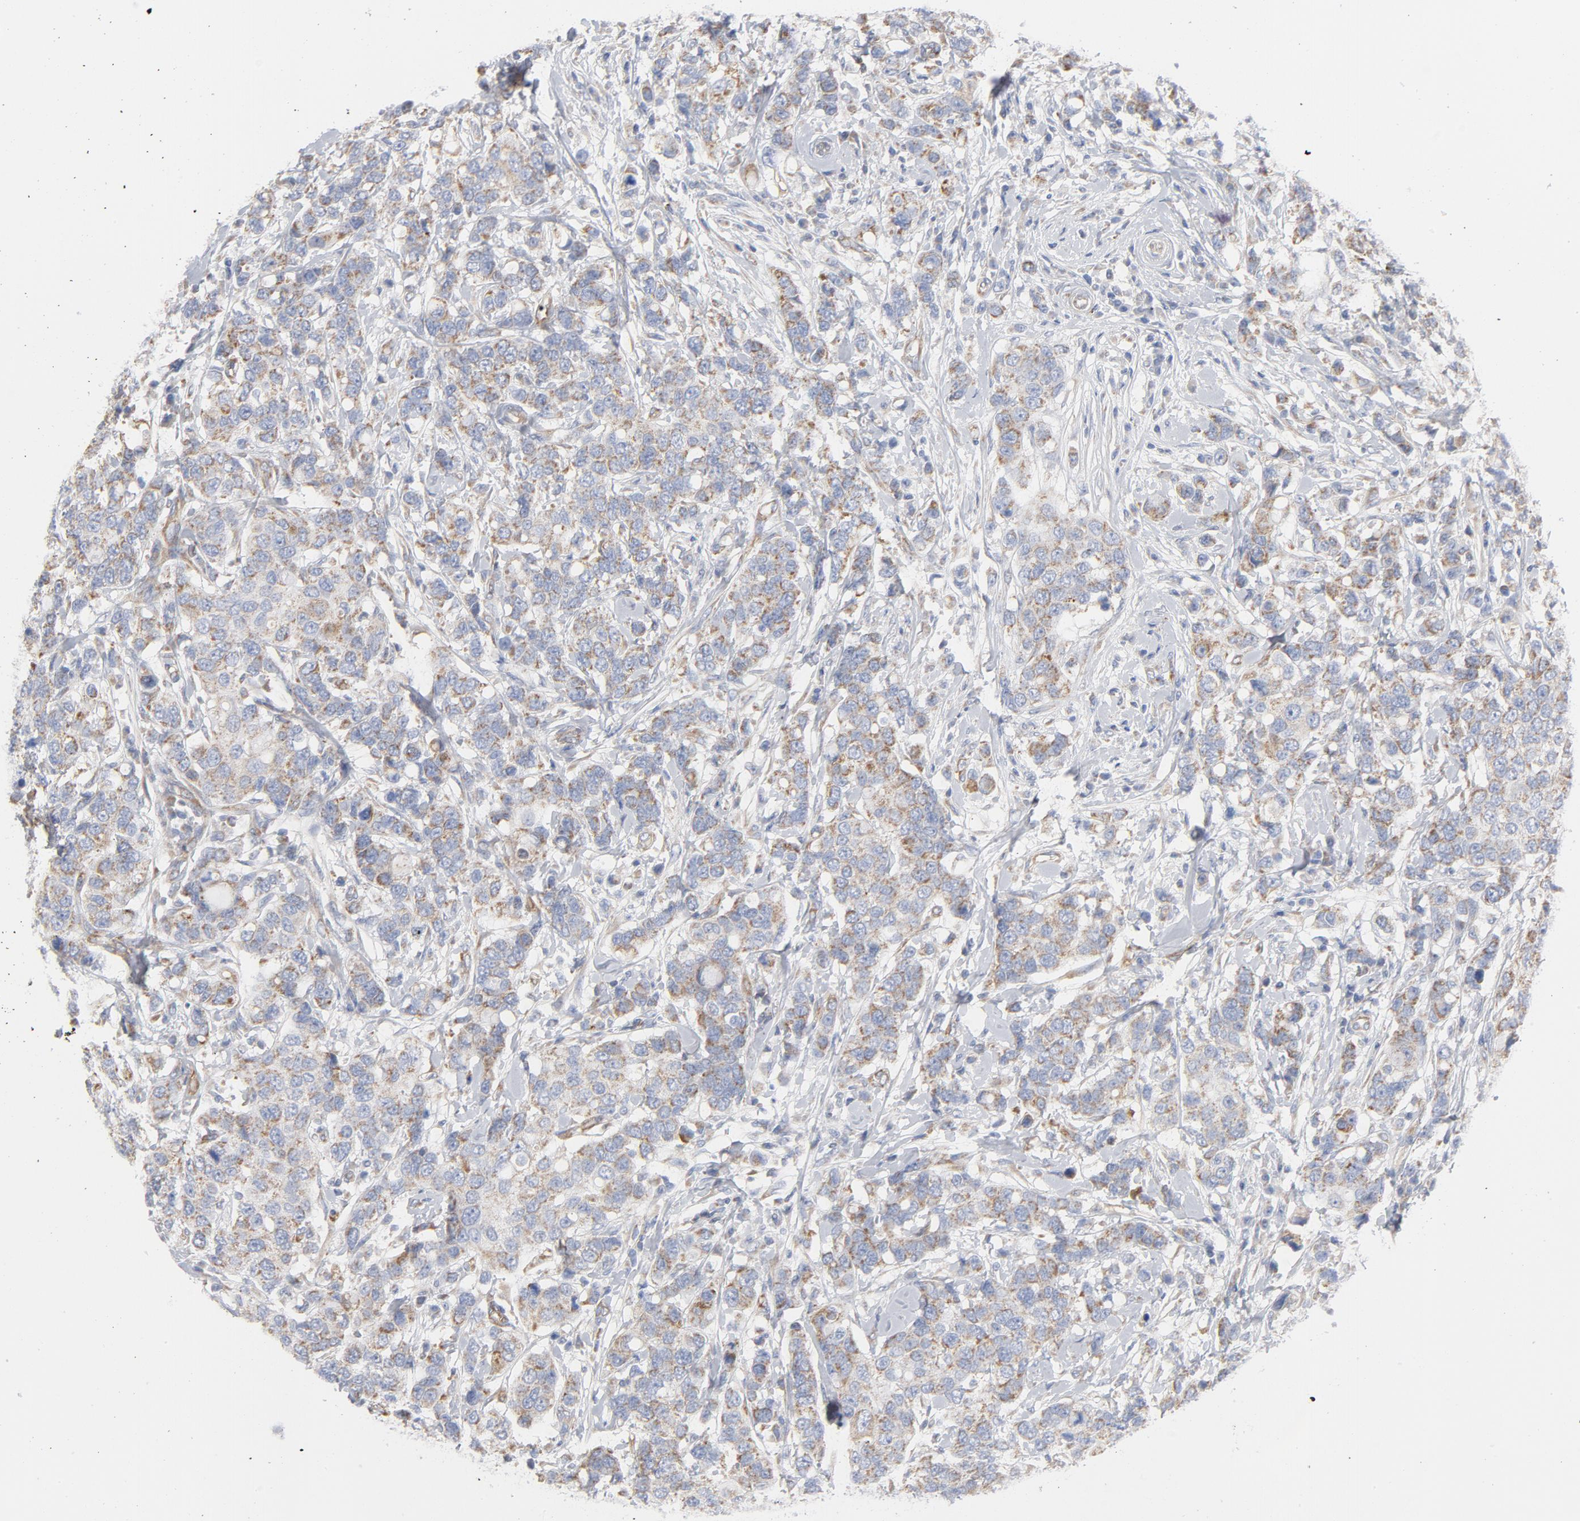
{"staining": {"intensity": "moderate", "quantity": ">75%", "location": "cytoplasmic/membranous"}, "tissue": "breast cancer", "cell_type": "Tumor cells", "image_type": "cancer", "snomed": [{"axis": "morphology", "description": "Duct carcinoma"}, {"axis": "topography", "description": "Breast"}], "caption": "Breast infiltrating ductal carcinoma tissue displays moderate cytoplasmic/membranous positivity in about >75% of tumor cells, visualized by immunohistochemistry.", "gene": "OXA1L", "patient": {"sex": "female", "age": 27}}